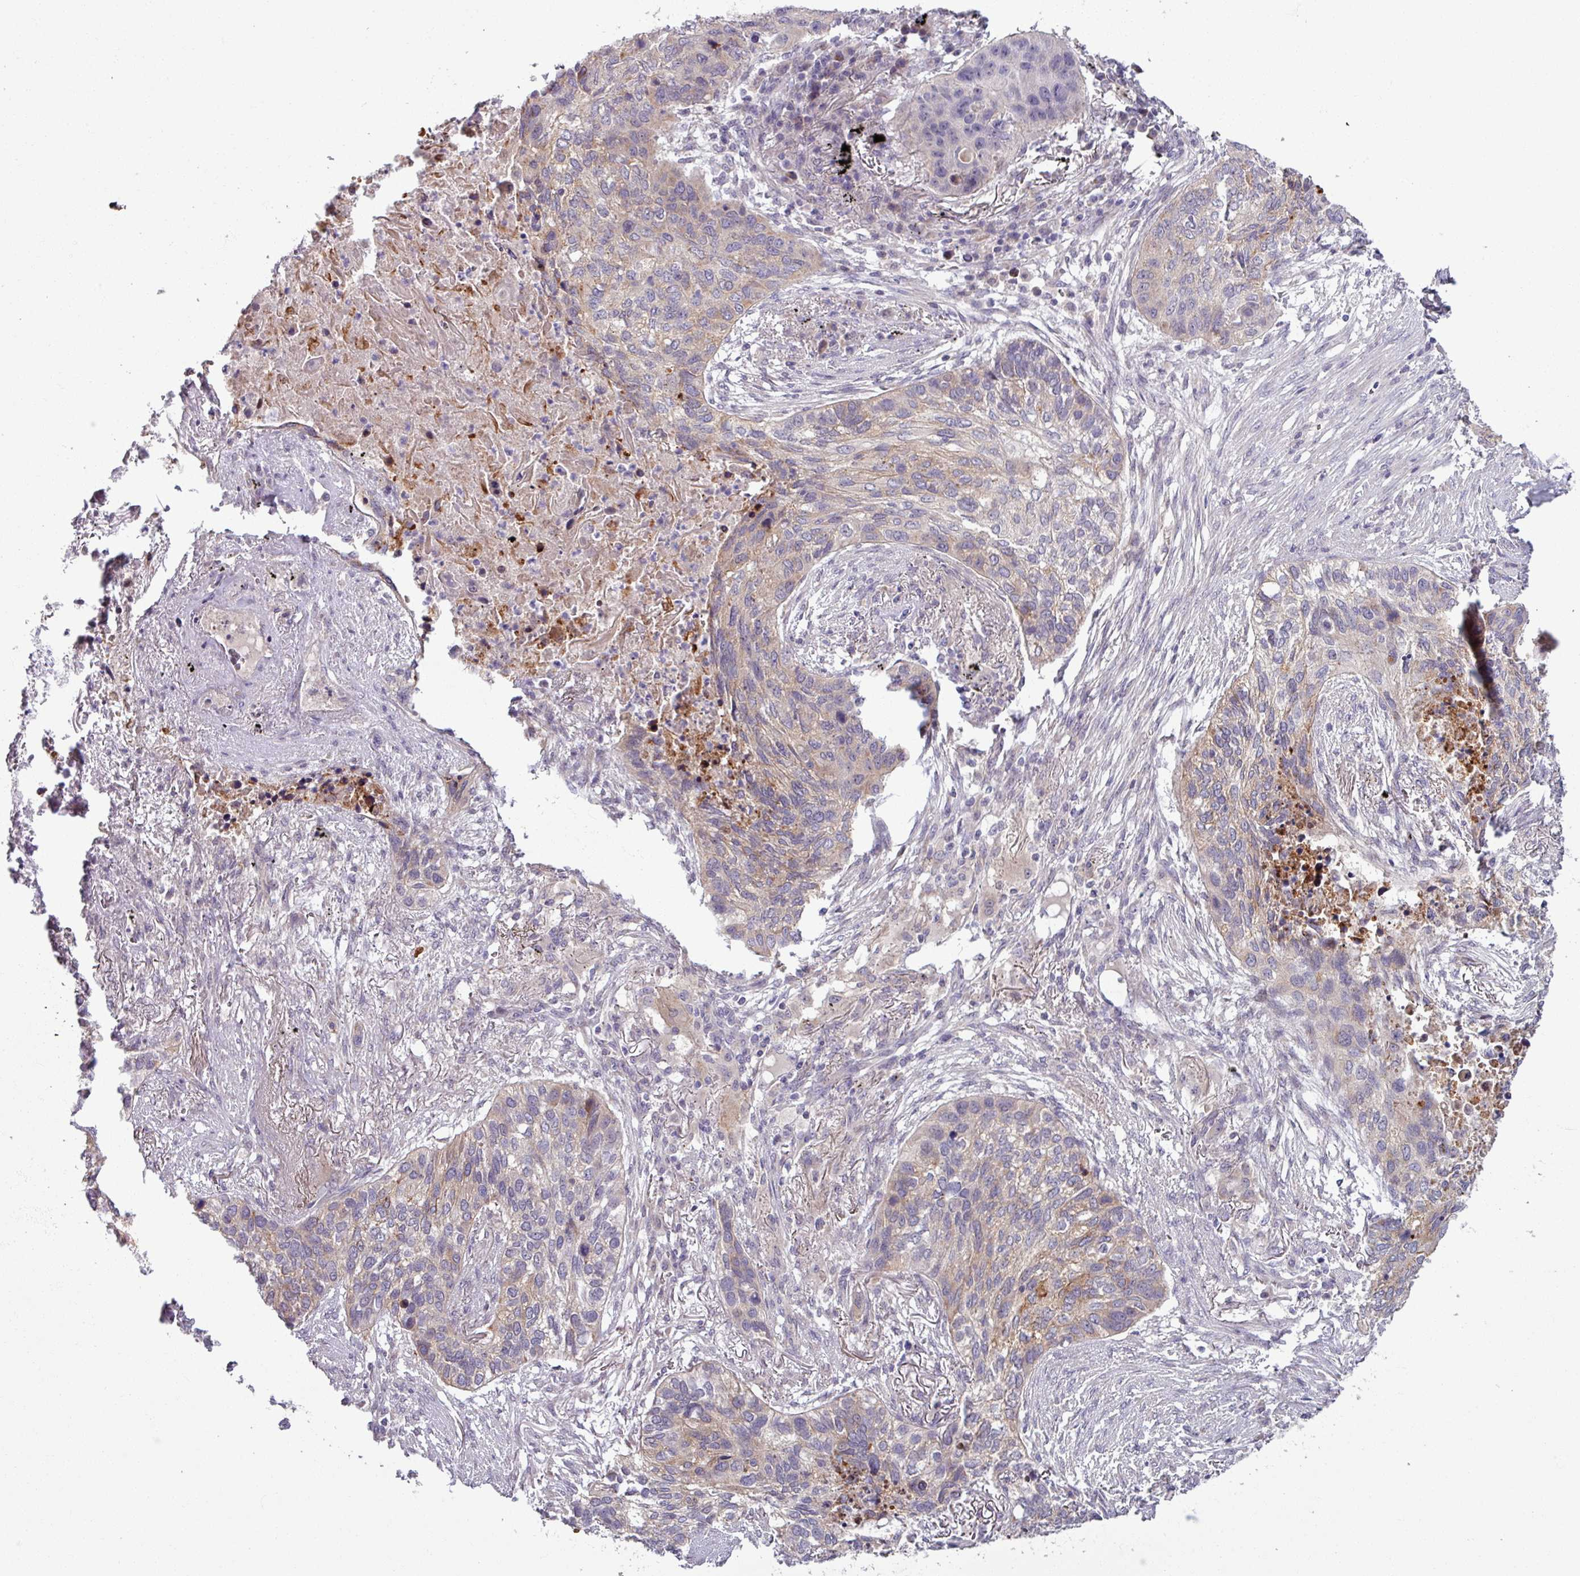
{"staining": {"intensity": "weak", "quantity": "<25%", "location": "cytoplasmic/membranous"}, "tissue": "lung cancer", "cell_type": "Tumor cells", "image_type": "cancer", "snomed": [{"axis": "morphology", "description": "Squamous cell carcinoma, NOS"}, {"axis": "topography", "description": "Lung"}], "caption": "Lung cancer was stained to show a protein in brown. There is no significant staining in tumor cells.", "gene": "OGFOD3", "patient": {"sex": "female", "age": 63}}